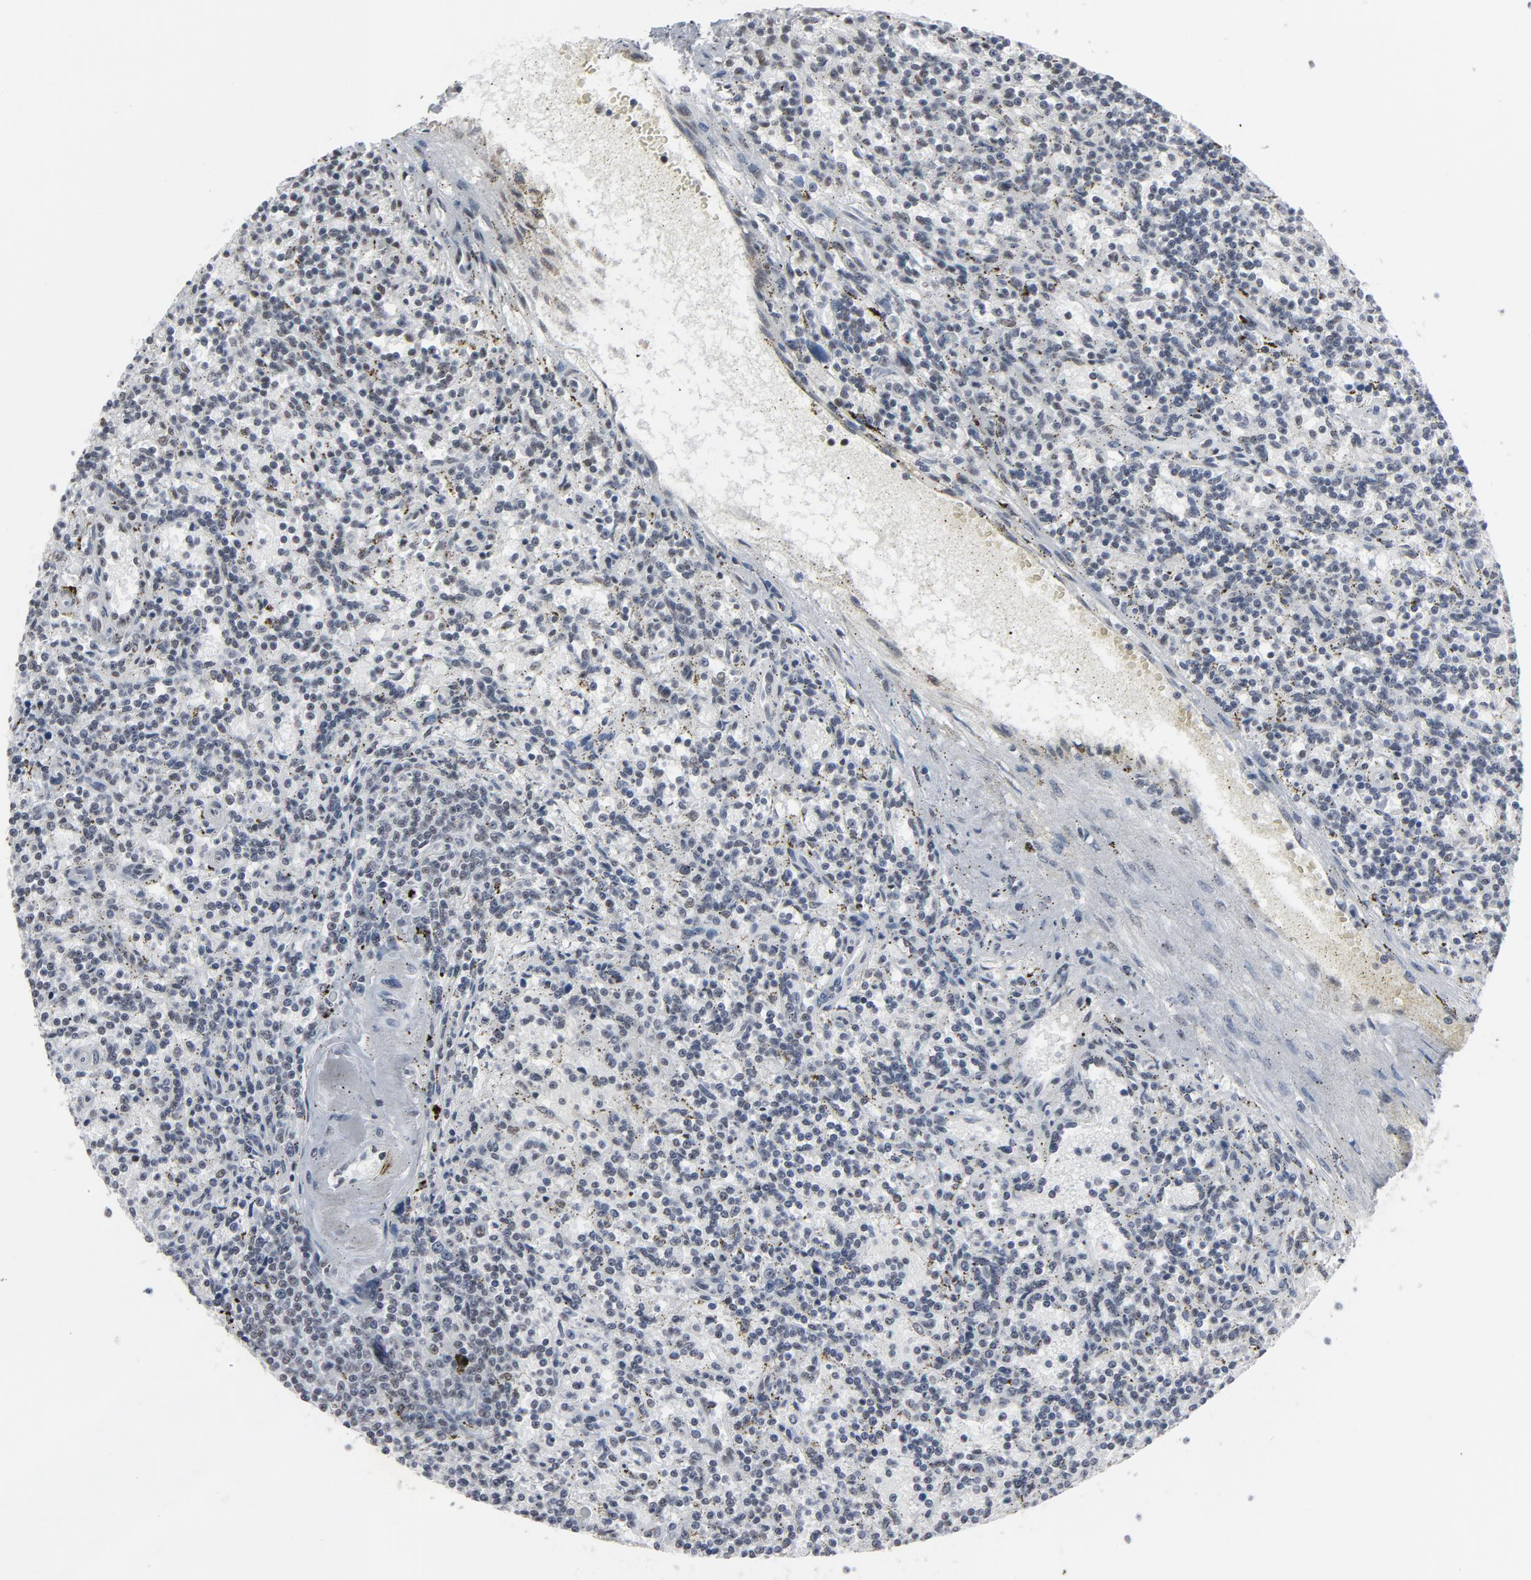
{"staining": {"intensity": "weak", "quantity": "25%-75%", "location": "nuclear"}, "tissue": "lymphoma", "cell_type": "Tumor cells", "image_type": "cancer", "snomed": [{"axis": "morphology", "description": "Malignant lymphoma, non-Hodgkin's type, Low grade"}, {"axis": "topography", "description": "Spleen"}], "caption": "High-magnification brightfield microscopy of lymphoma stained with DAB (brown) and counterstained with hematoxylin (blue). tumor cells exhibit weak nuclear staining is seen in approximately25%-75% of cells.", "gene": "MRE11", "patient": {"sex": "male", "age": 73}}